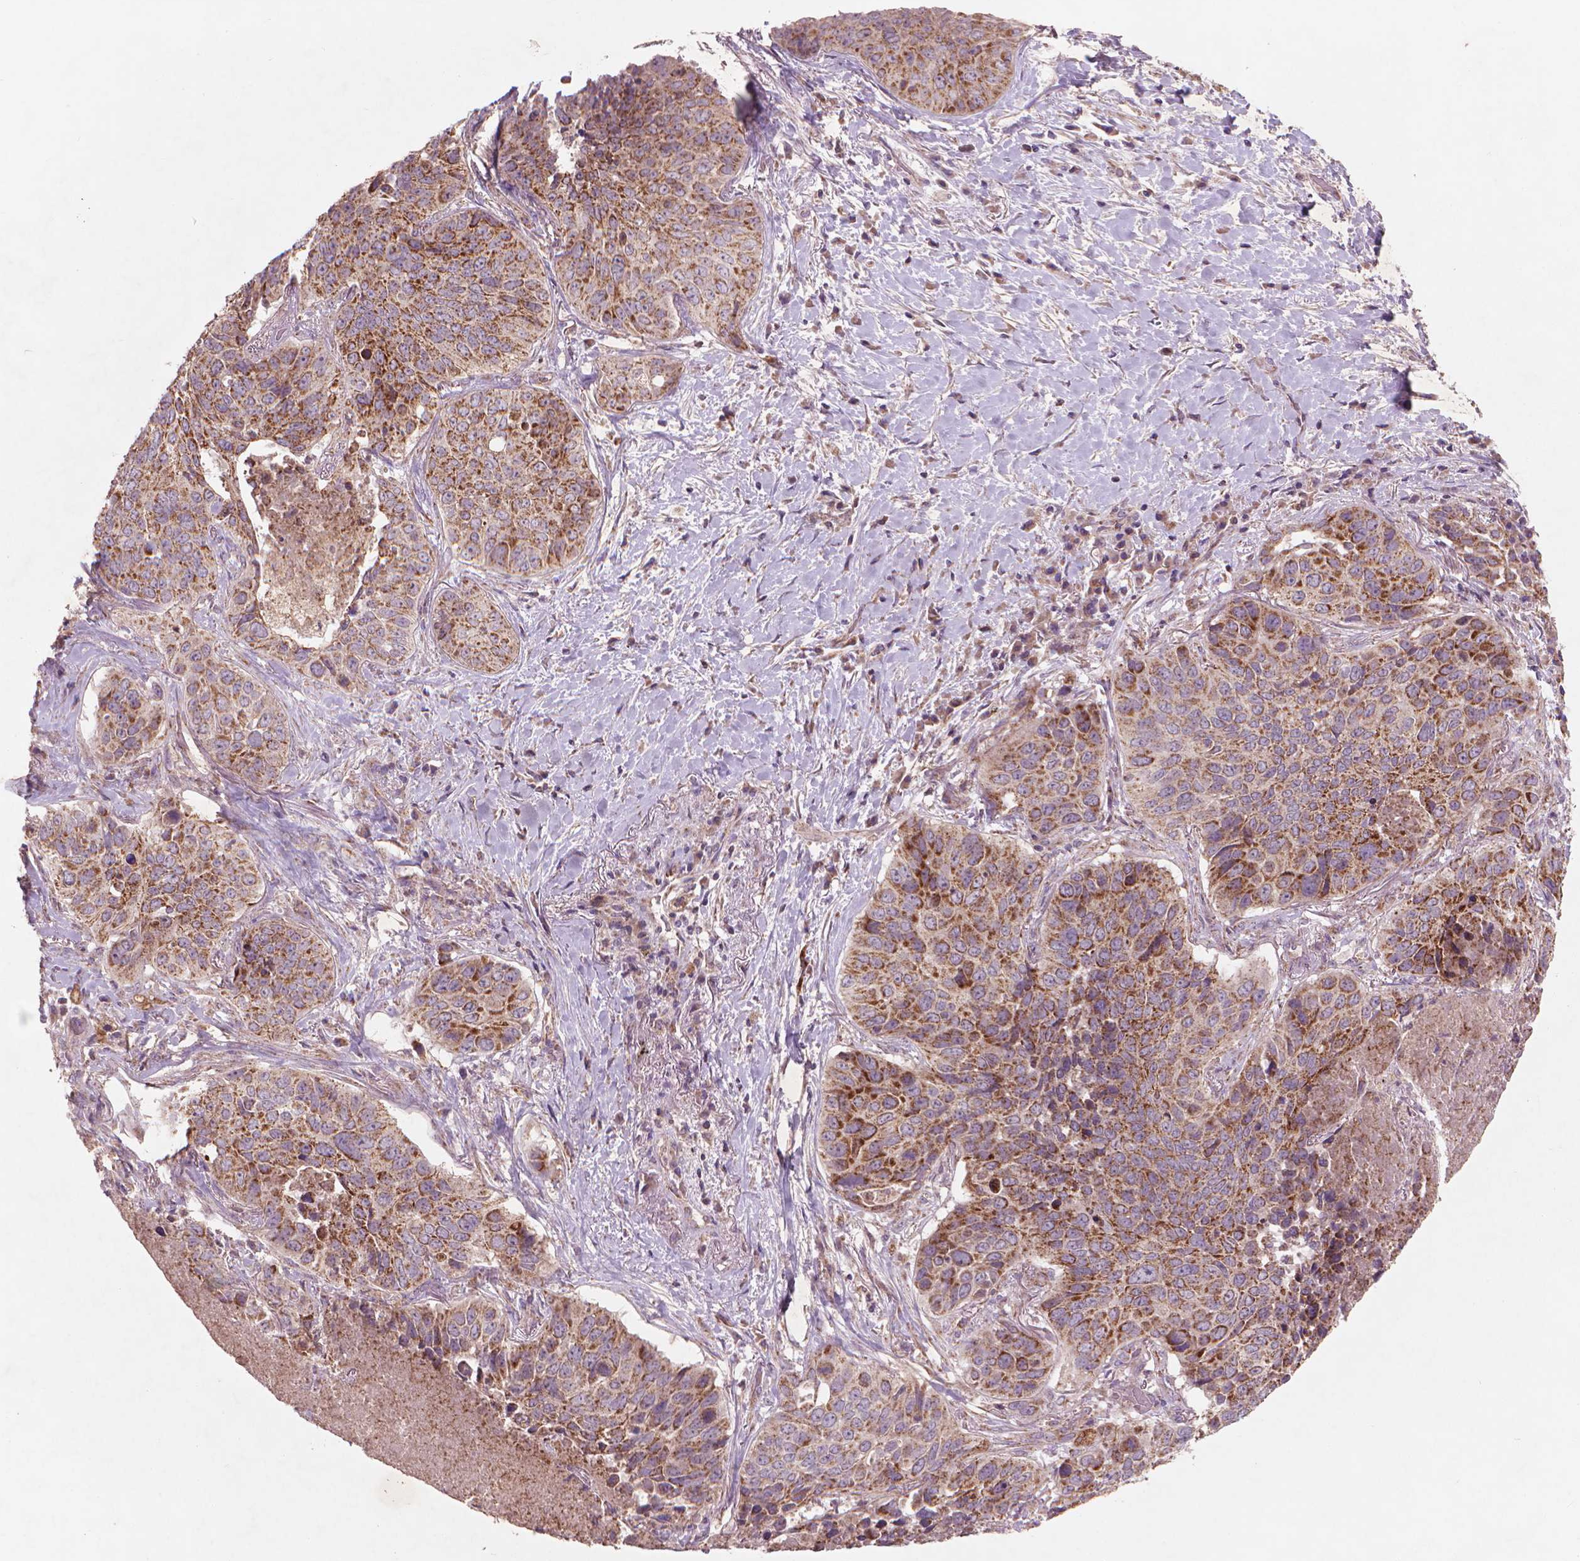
{"staining": {"intensity": "moderate", "quantity": ">75%", "location": "cytoplasmic/membranous"}, "tissue": "lung cancer", "cell_type": "Tumor cells", "image_type": "cancer", "snomed": [{"axis": "morphology", "description": "Normal tissue, NOS"}, {"axis": "morphology", "description": "Squamous cell carcinoma, NOS"}, {"axis": "topography", "description": "Bronchus"}, {"axis": "topography", "description": "Lung"}], "caption": "Tumor cells exhibit medium levels of moderate cytoplasmic/membranous staining in about >75% of cells in lung cancer (squamous cell carcinoma). The staining was performed using DAB to visualize the protein expression in brown, while the nuclei were stained in blue with hematoxylin (Magnification: 20x).", "gene": "NLRX1", "patient": {"sex": "male", "age": 64}}